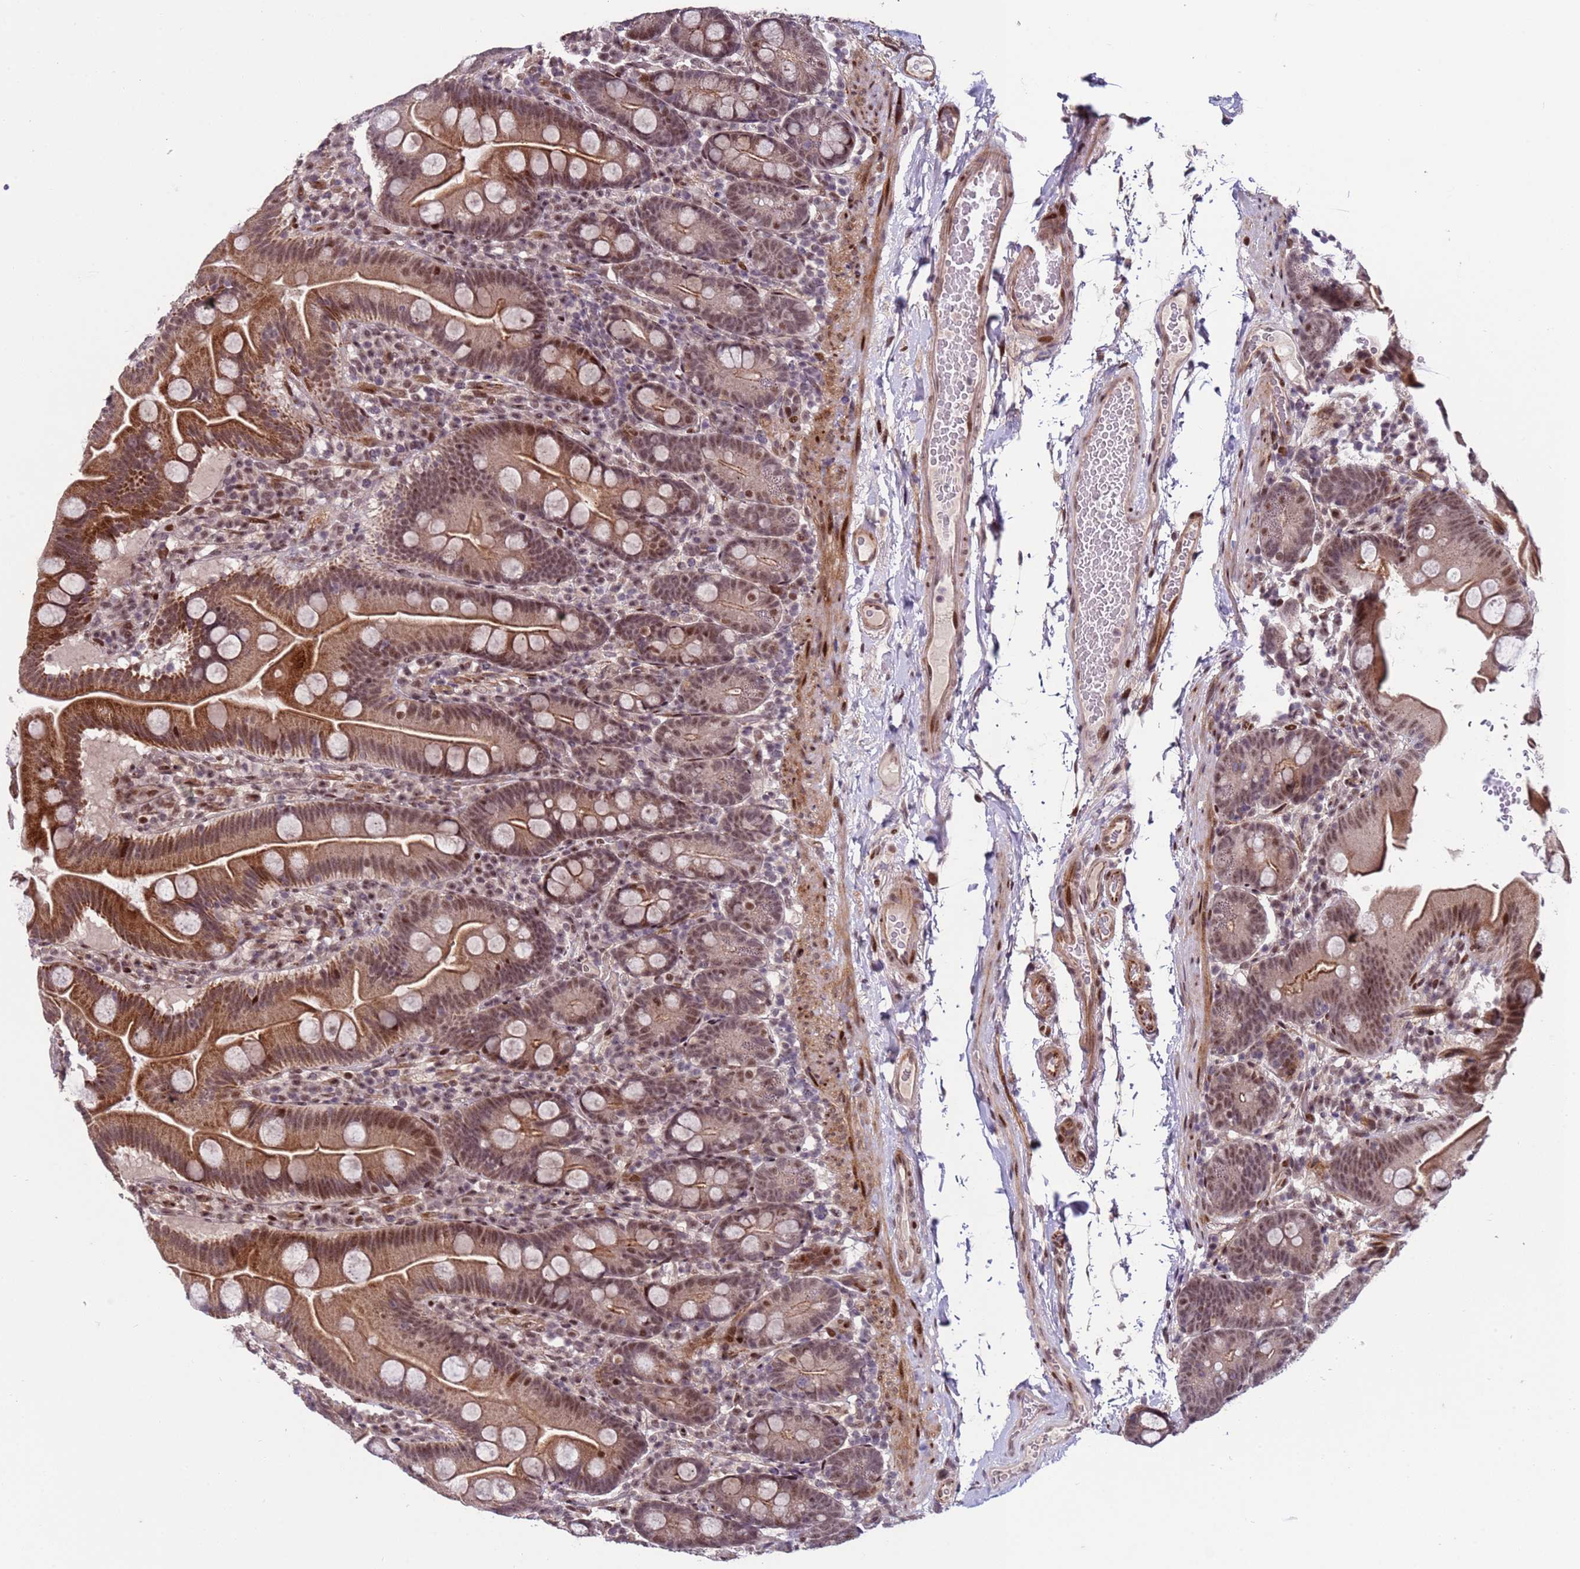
{"staining": {"intensity": "moderate", "quantity": "25%-75%", "location": "cytoplasmic/membranous,nuclear"}, "tissue": "small intestine", "cell_type": "Glandular cells", "image_type": "normal", "snomed": [{"axis": "morphology", "description": "Normal tissue, NOS"}, {"axis": "topography", "description": "Small intestine"}], "caption": "High-magnification brightfield microscopy of unremarkable small intestine stained with DAB (3,3'-diaminobenzidine) (brown) and counterstained with hematoxylin (blue). glandular cells exhibit moderate cytoplasmic/membranous,nuclear positivity is present in about25%-75% of cells.", "gene": "SHC3", "patient": {"sex": "female", "age": 68}}